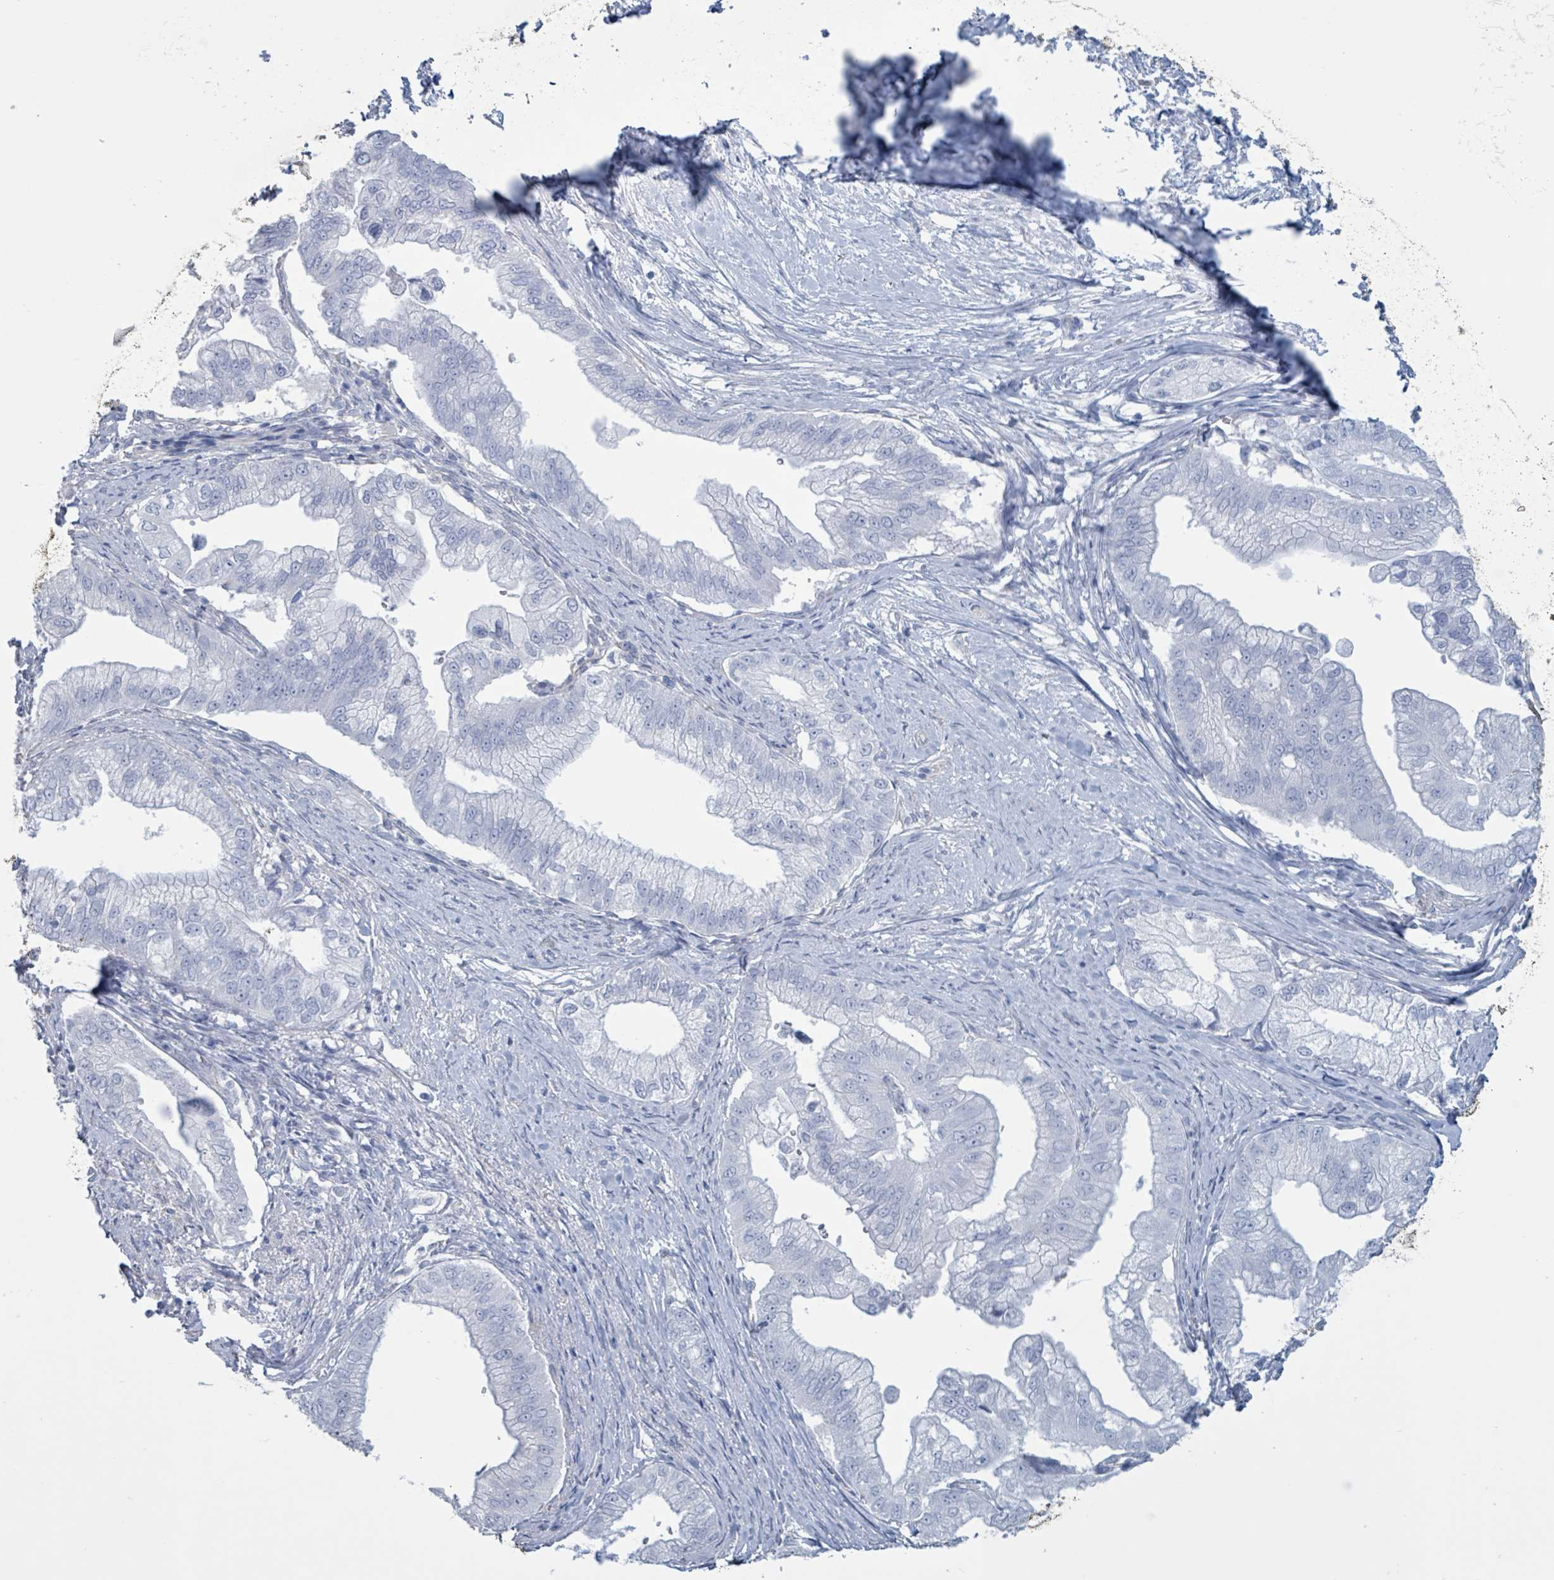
{"staining": {"intensity": "negative", "quantity": "none", "location": "none"}, "tissue": "pancreatic cancer", "cell_type": "Tumor cells", "image_type": "cancer", "snomed": [{"axis": "morphology", "description": "Adenocarcinoma, NOS"}, {"axis": "topography", "description": "Pancreas"}], "caption": "The IHC image has no significant expression in tumor cells of pancreatic adenocarcinoma tissue.", "gene": "CT45A5", "patient": {"sex": "male", "age": 70}}